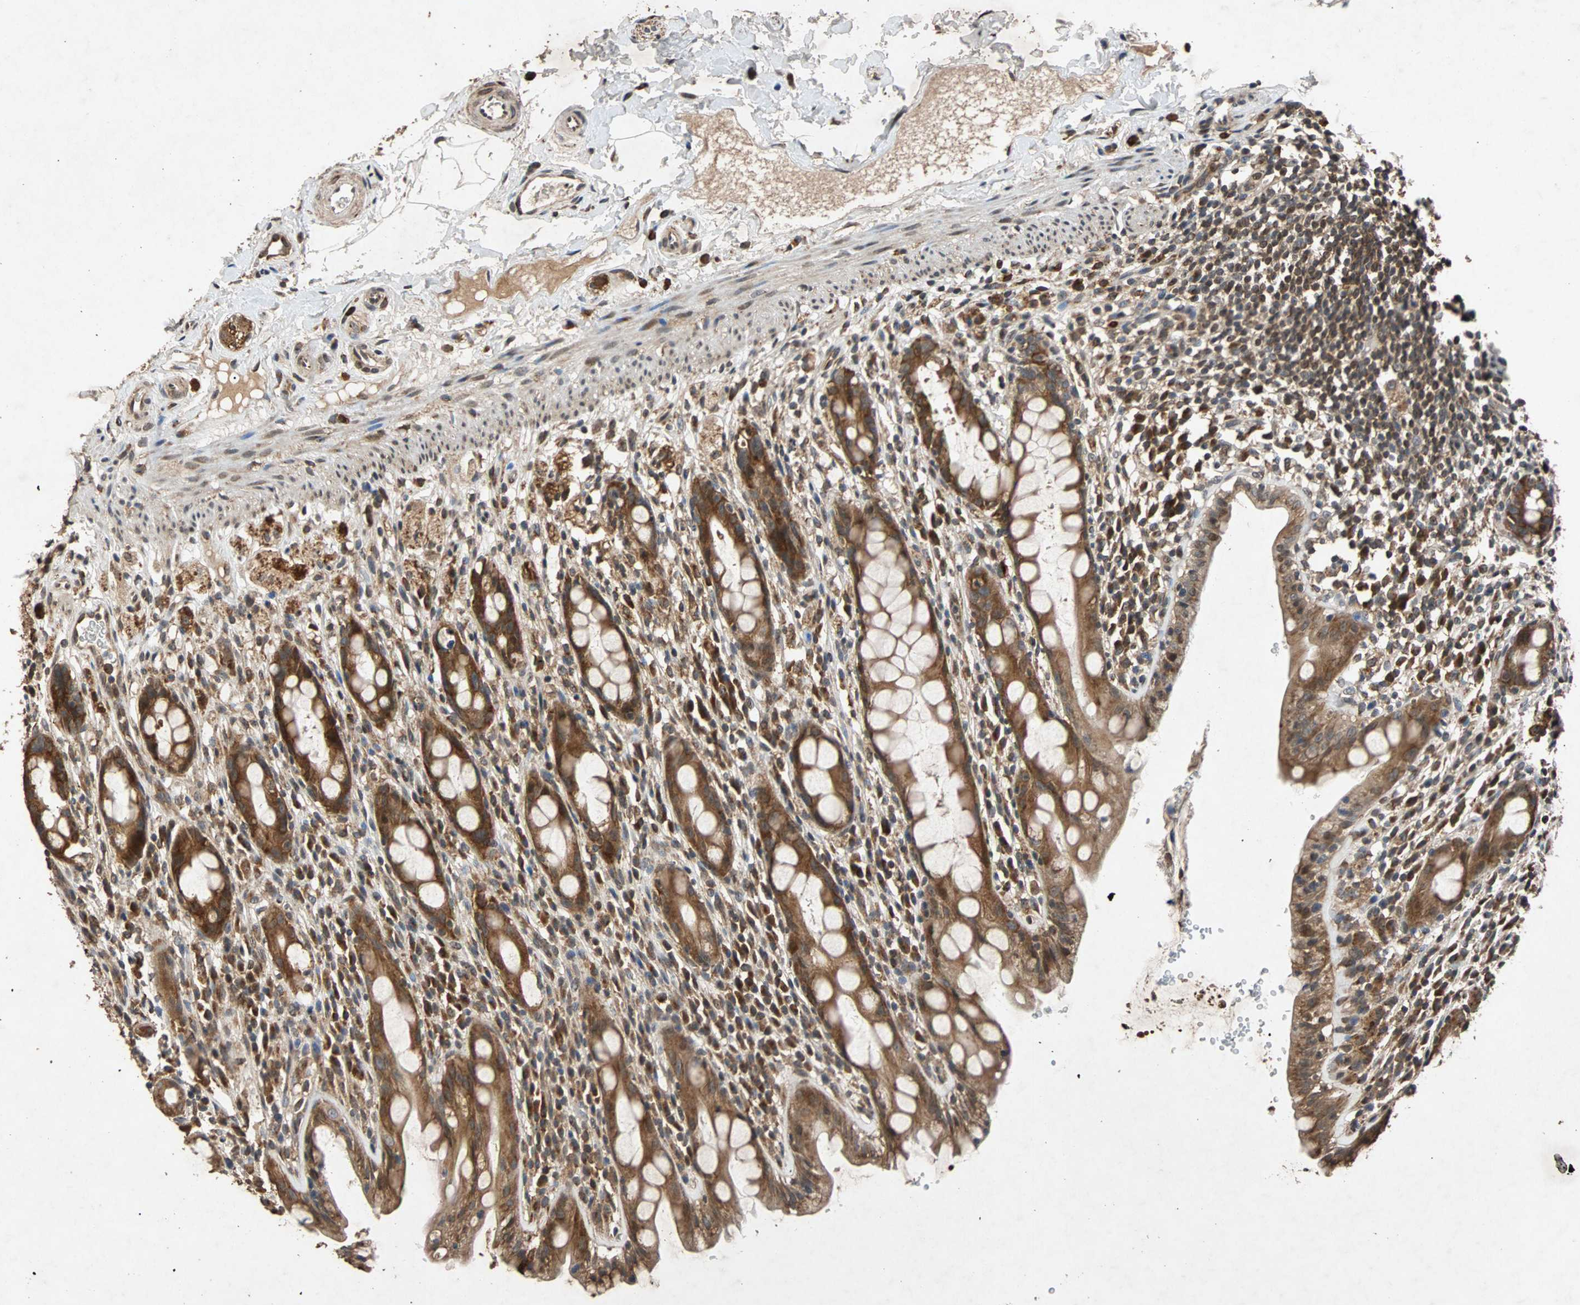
{"staining": {"intensity": "strong", "quantity": ">75%", "location": "cytoplasmic/membranous"}, "tissue": "rectum", "cell_type": "Glandular cells", "image_type": "normal", "snomed": [{"axis": "morphology", "description": "Normal tissue, NOS"}, {"axis": "topography", "description": "Rectum"}], "caption": "Immunohistochemical staining of unremarkable human rectum displays high levels of strong cytoplasmic/membranous positivity in about >75% of glandular cells.", "gene": "USP31", "patient": {"sex": "male", "age": 44}}